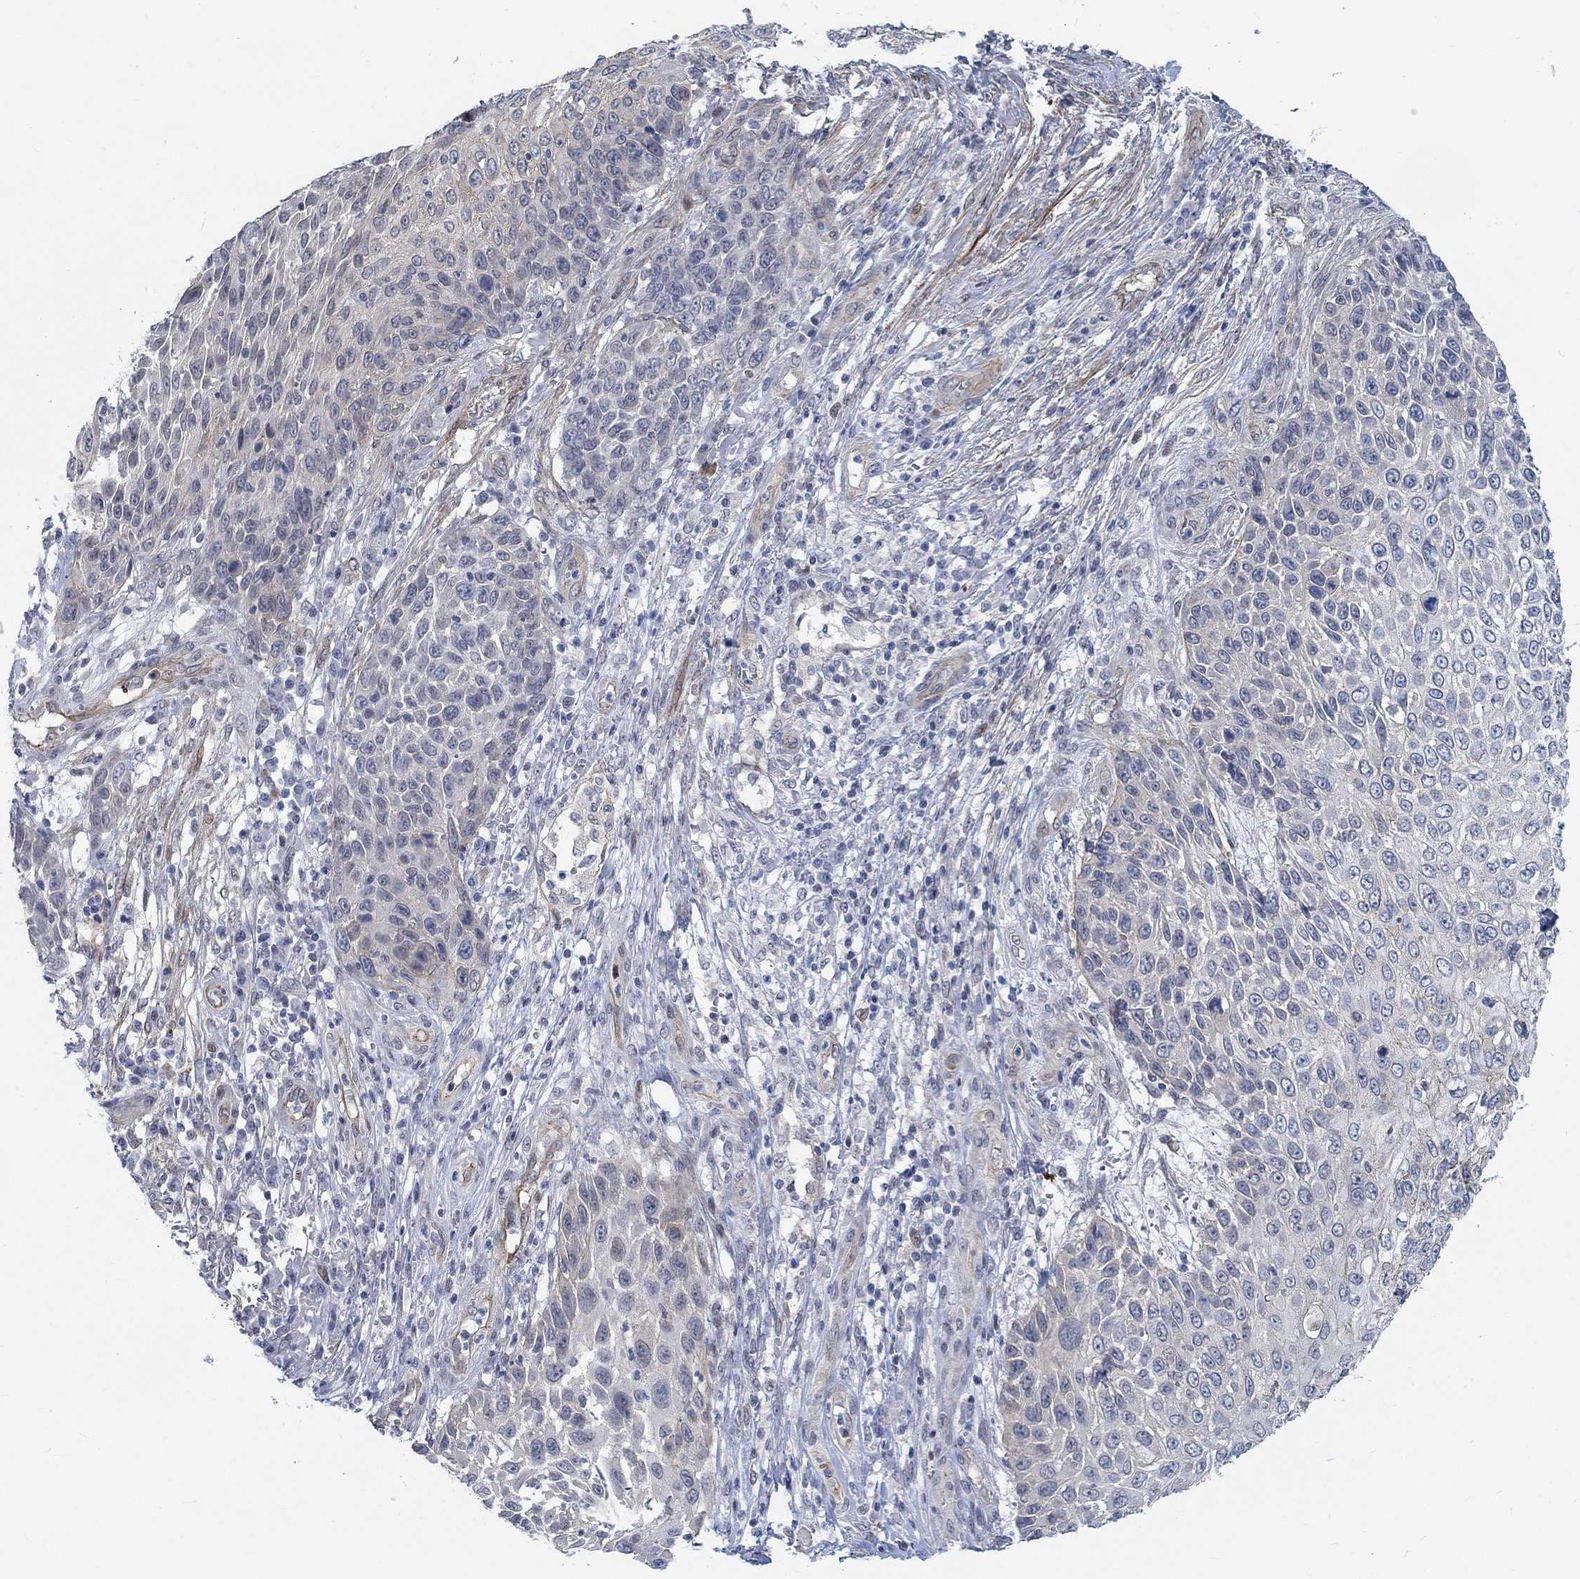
{"staining": {"intensity": "negative", "quantity": "none", "location": "none"}, "tissue": "skin cancer", "cell_type": "Tumor cells", "image_type": "cancer", "snomed": [{"axis": "morphology", "description": "Squamous cell carcinoma, NOS"}, {"axis": "topography", "description": "Skin"}], "caption": "Immunohistochemical staining of squamous cell carcinoma (skin) shows no significant positivity in tumor cells. (DAB immunohistochemistry (IHC) visualized using brightfield microscopy, high magnification).", "gene": "KCNH8", "patient": {"sex": "male", "age": 92}}